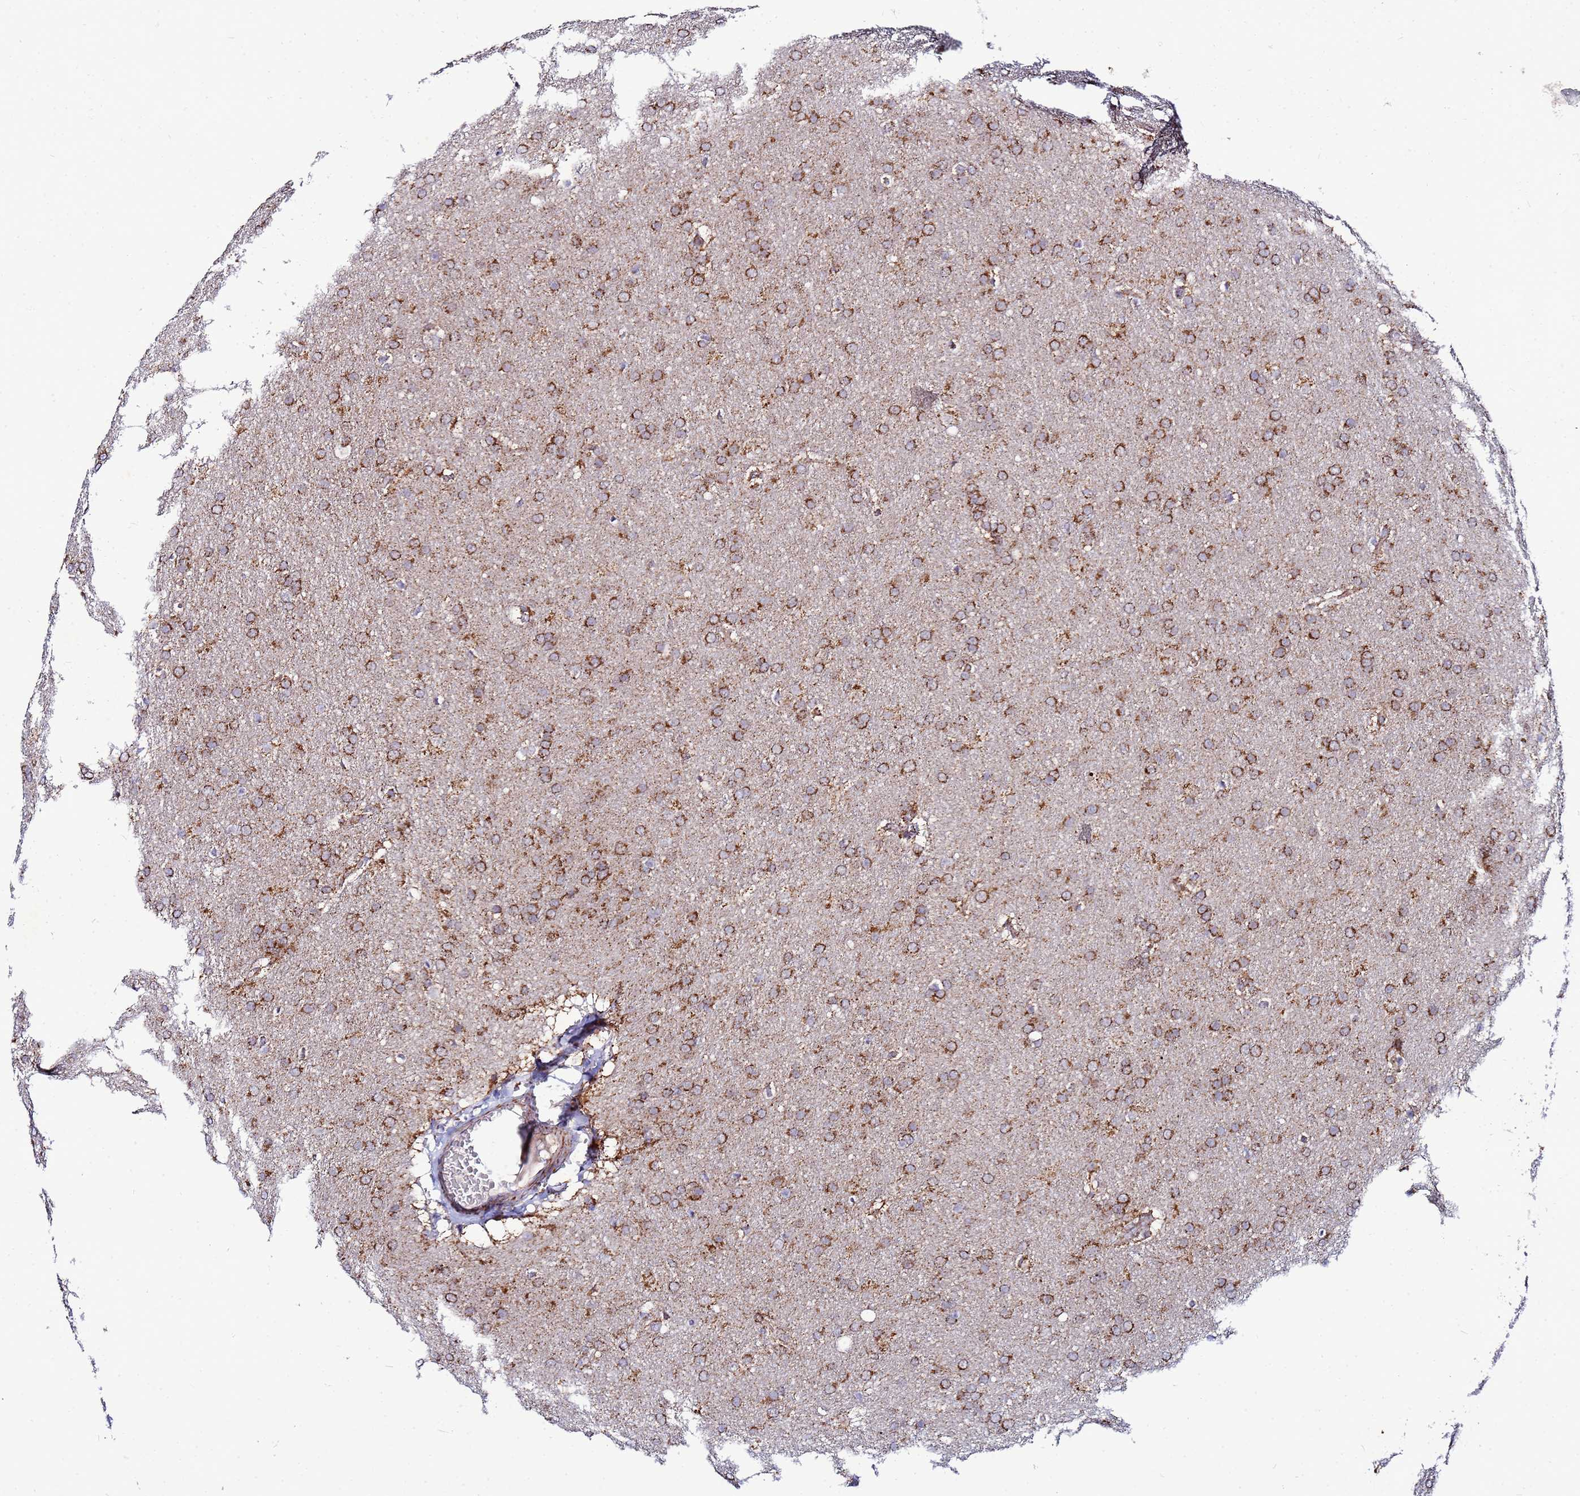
{"staining": {"intensity": "strong", "quantity": ">75%", "location": "cytoplasmic/membranous"}, "tissue": "glioma", "cell_type": "Tumor cells", "image_type": "cancer", "snomed": [{"axis": "morphology", "description": "Glioma, malignant, Low grade"}, {"axis": "topography", "description": "Brain"}], "caption": "Protein positivity by immunohistochemistry displays strong cytoplasmic/membranous expression in approximately >75% of tumor cells in malignant low-grade glioma.", "gene": "FAHD2A", "patient": {"sex": "female", "age": 32}}